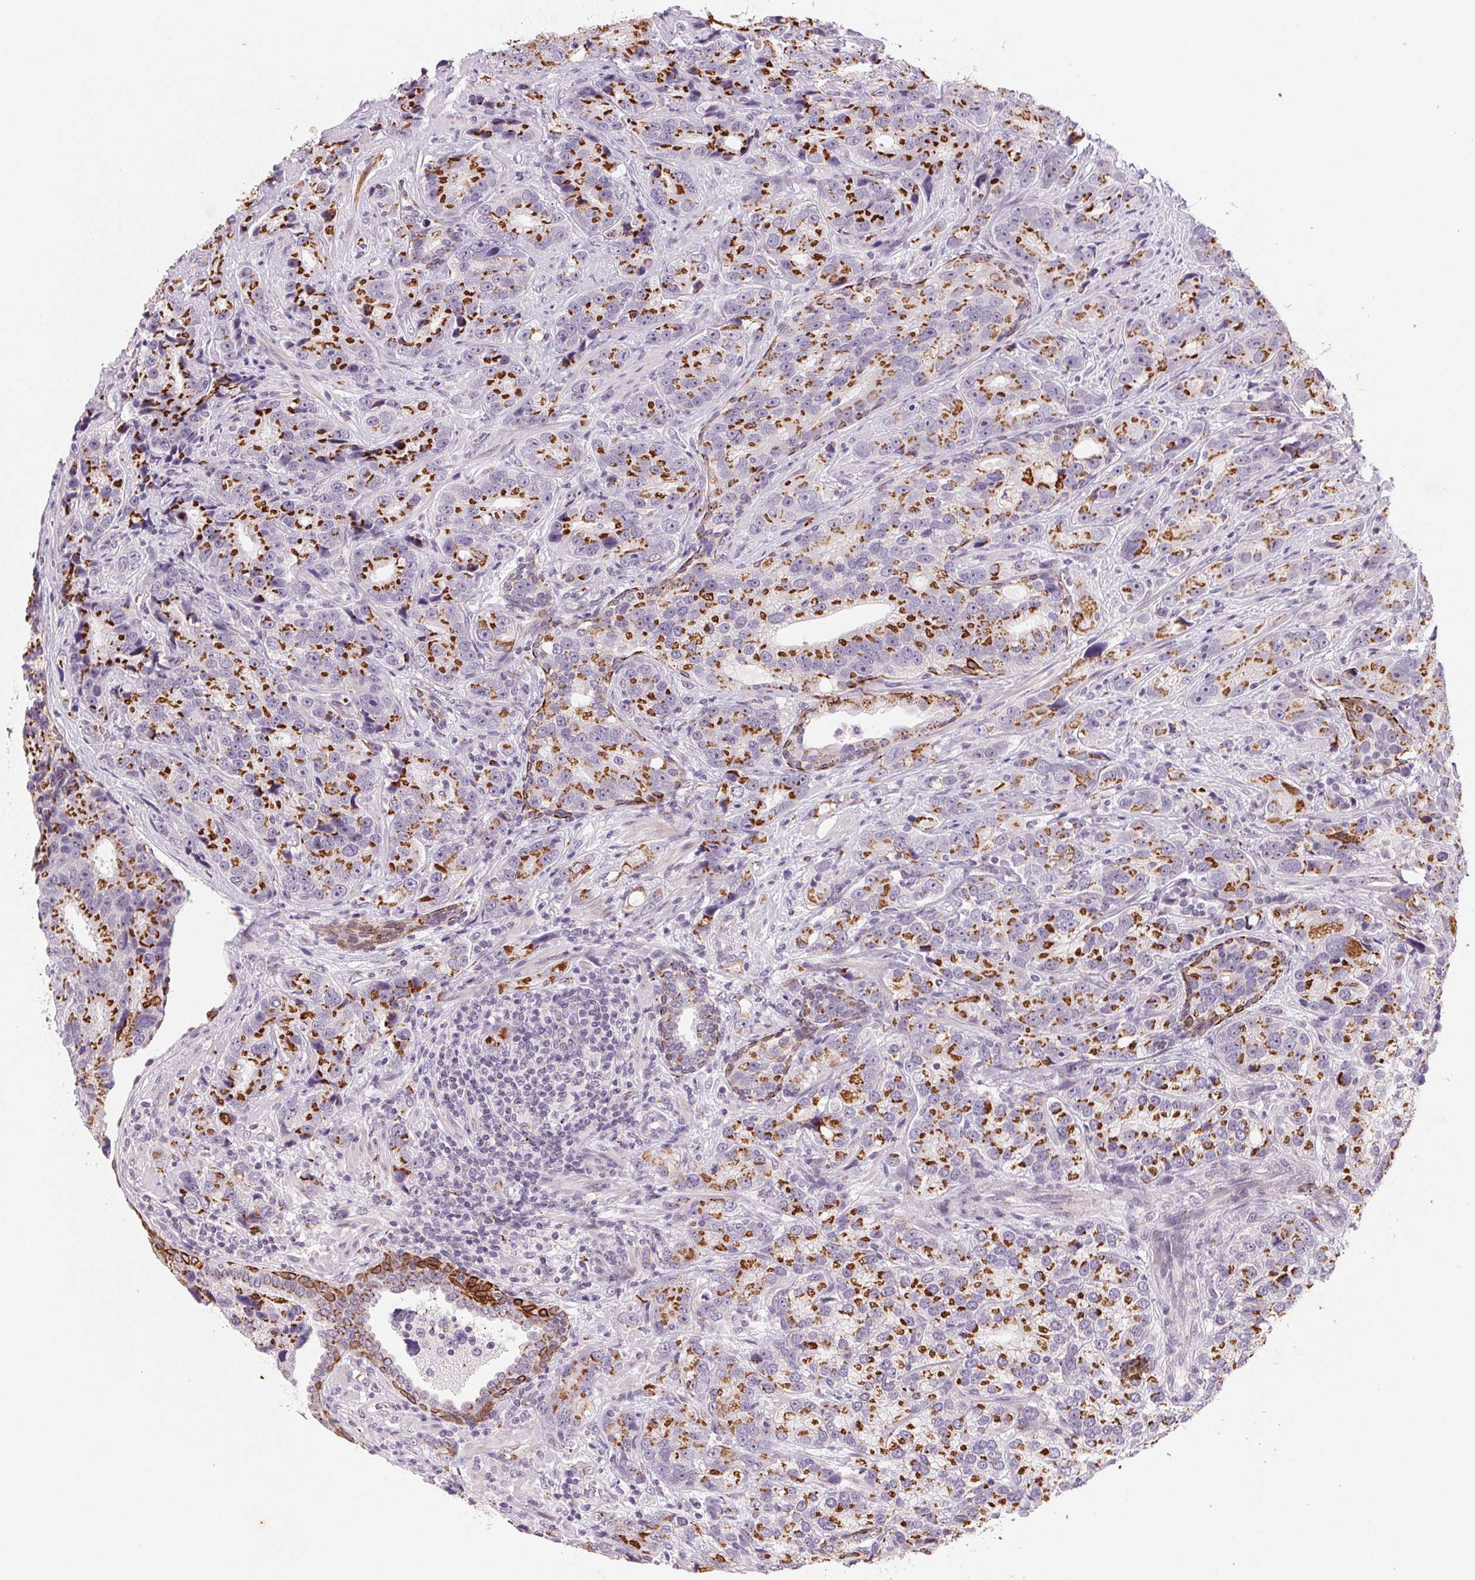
{"staining": {"intensity": "strong", "quantity": ">75%", "location": "cytoplasmic/membranous"}, "tissue": "prostate cancer", "cell_type": "Tumor cells", "image_type": "cancer", "snomed": [{"axis": "morphology", "description": "Adenocarcinoma, NOS"}, {"axis": "topography", "description": "Prostate"}], "caption": "Adenocarcinoma (prostate) stained with DAB (3,3'-diaminobenzidine) IHC demonstrates high levels of strong cytoplasmic/membranous expression in about >75% of tumor cells.", "gene": "RAB22A", "patient": {"sex": "male", "age": 63}}